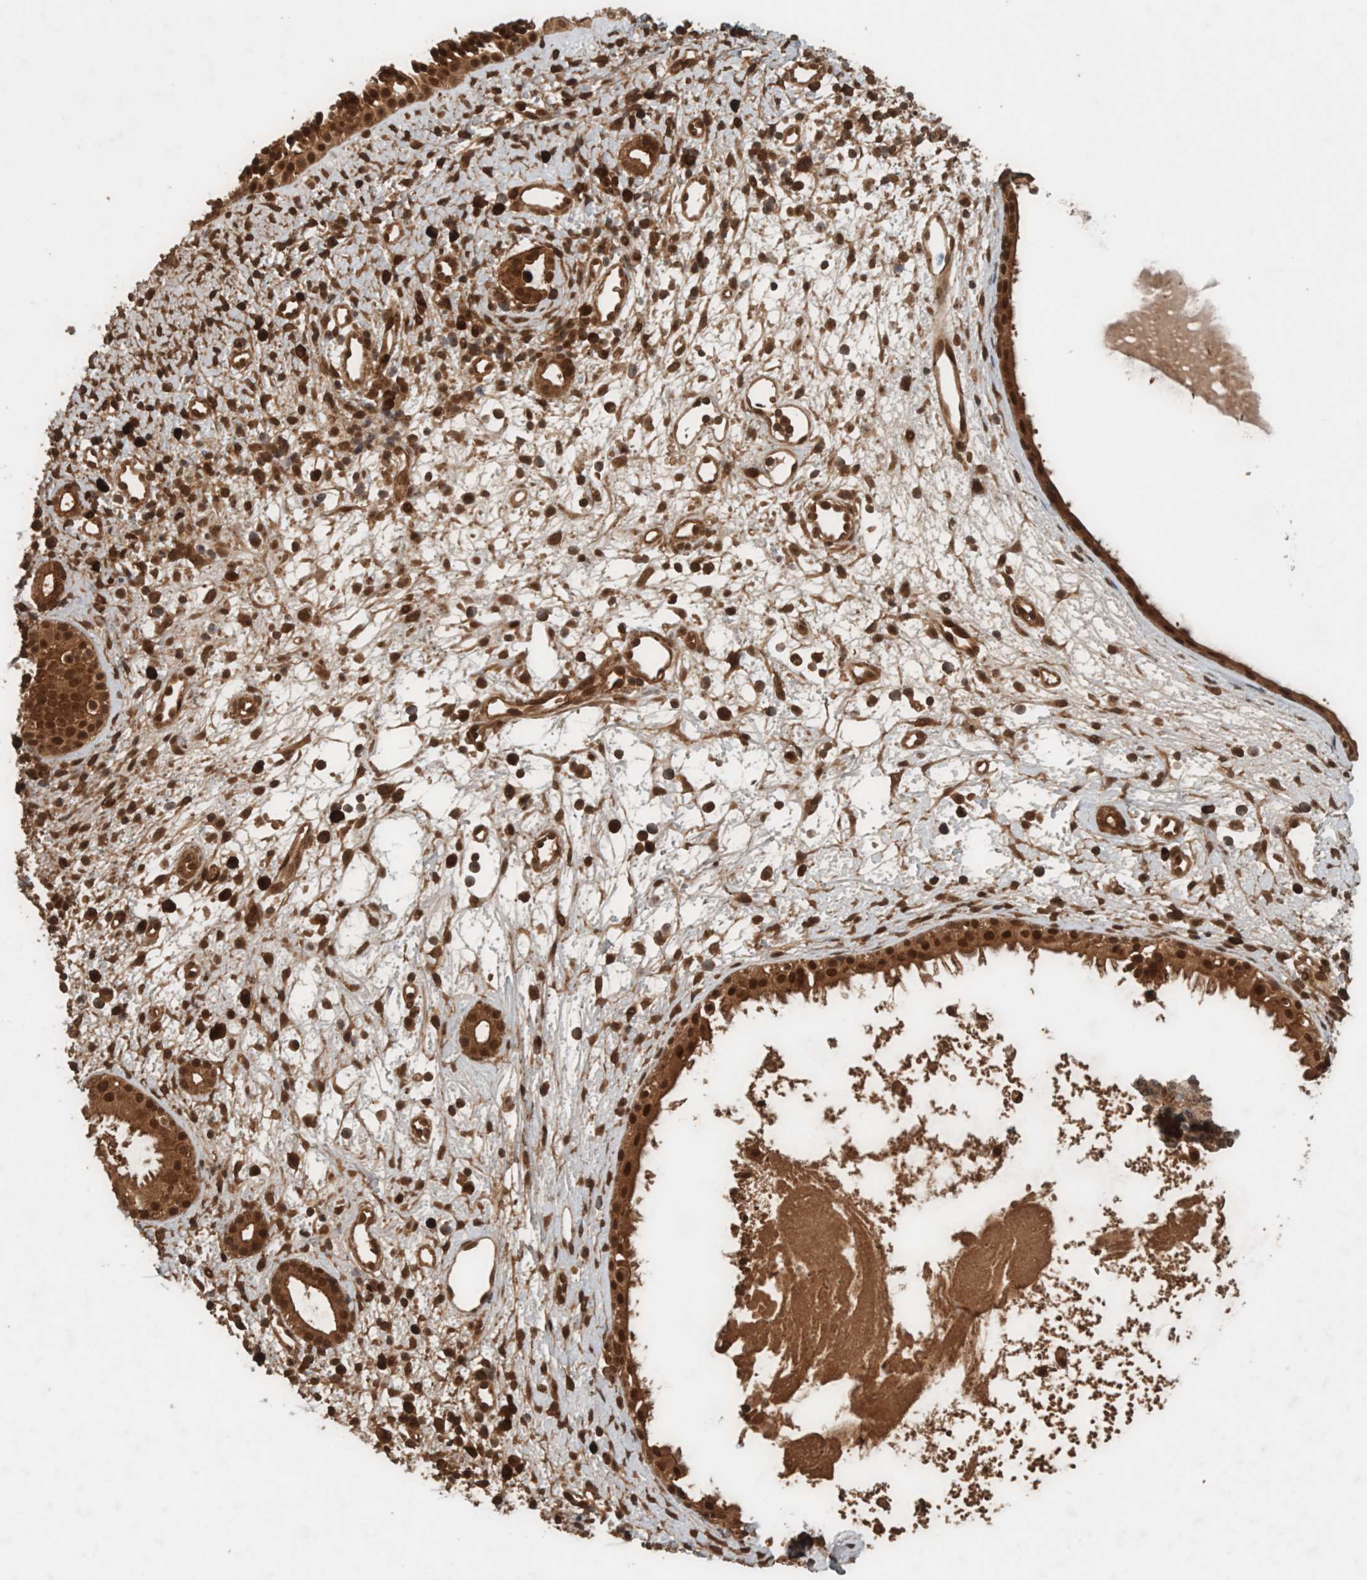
{"staining": {"intensity": "moderate", "quantity": ">75%", "location": "cytoplasmic/membranous,nuclear"}, "tissue": "nasopharynx", "cell_type": "Respiratory epithelial cells", "image_type": "normal", "snomed": [{"axis": "morphology", "description": "Normal tissue, NOS"}, {"axis": "topography", "description": "Nasopharynx"}], "caption": "Brown immunohistochemical staining in normal nasopharynx demonstrates moderate cytoplasmic/membranous,nuclear expression in about >75% of respiratory epithelial cells. The staining was performed using DAB (3,3'-diaminobenzidine), with brown indicating positive protein expression. Nuclei are stained blue with hematoxylin.", "gene": "CNTROB", "patient": {"sex": "male", "age": 22}}